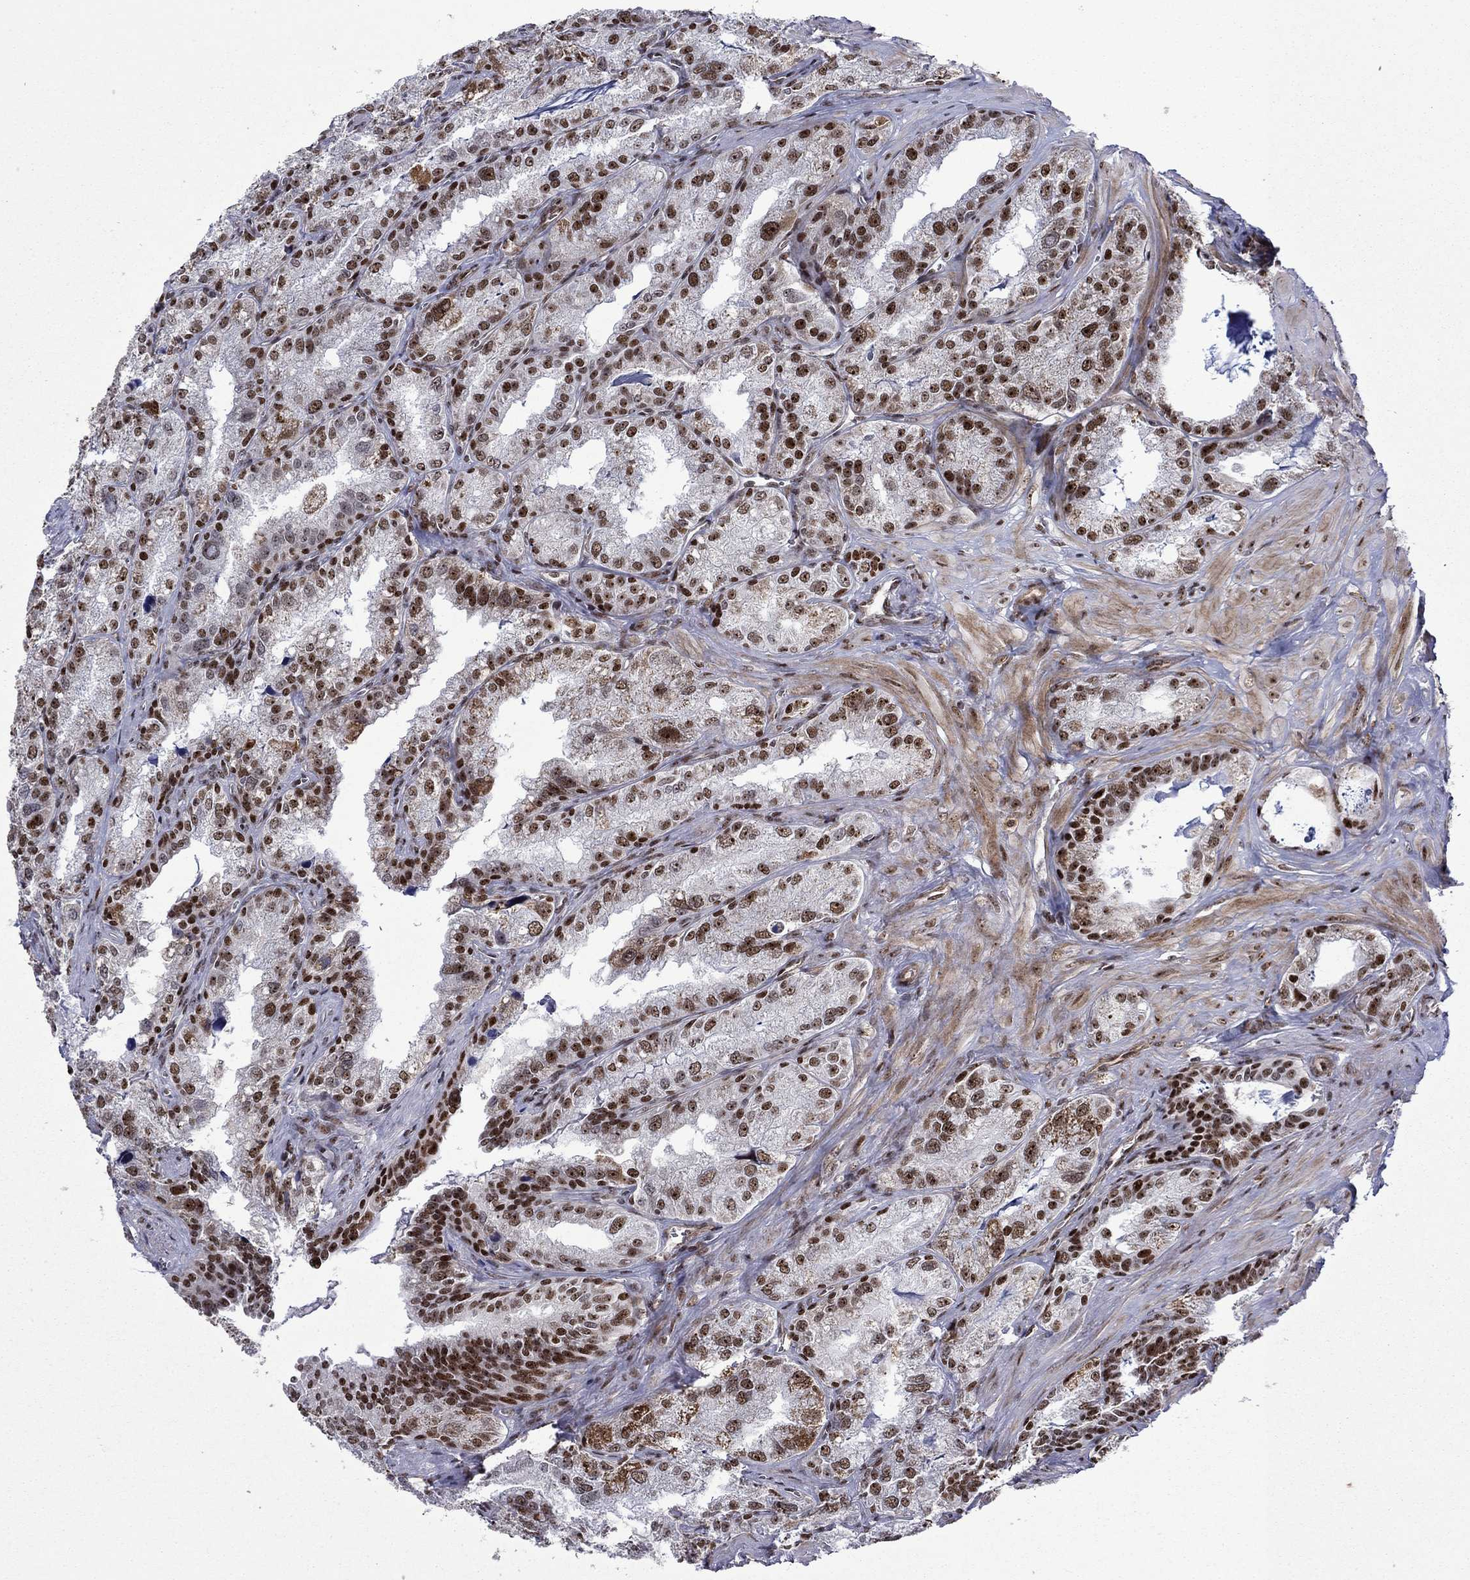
{"staining": {"intensity": "strong", "quantity": "25%-75%", "location": "nuclear"}, "tissue": "seminal vesicle", "cell_type": "Glandular cells", "image_type": "normal", "snomed": [{"axis": "morphology", "description": "Normal tissue, NOS"}, {"axis": "topography", "description": "Seminal veicle"}], "caption": "The photomicrograph demonstrates immunohistochemical staining of unremarkable seminal vesicle. There is strong nuclear expression is seen in about 25%-75% of glandular cells. (IHC, brightfield microscopy, high magnification).", "gene": "SURF2", "patient": {"sex": "male", "age": 57}}